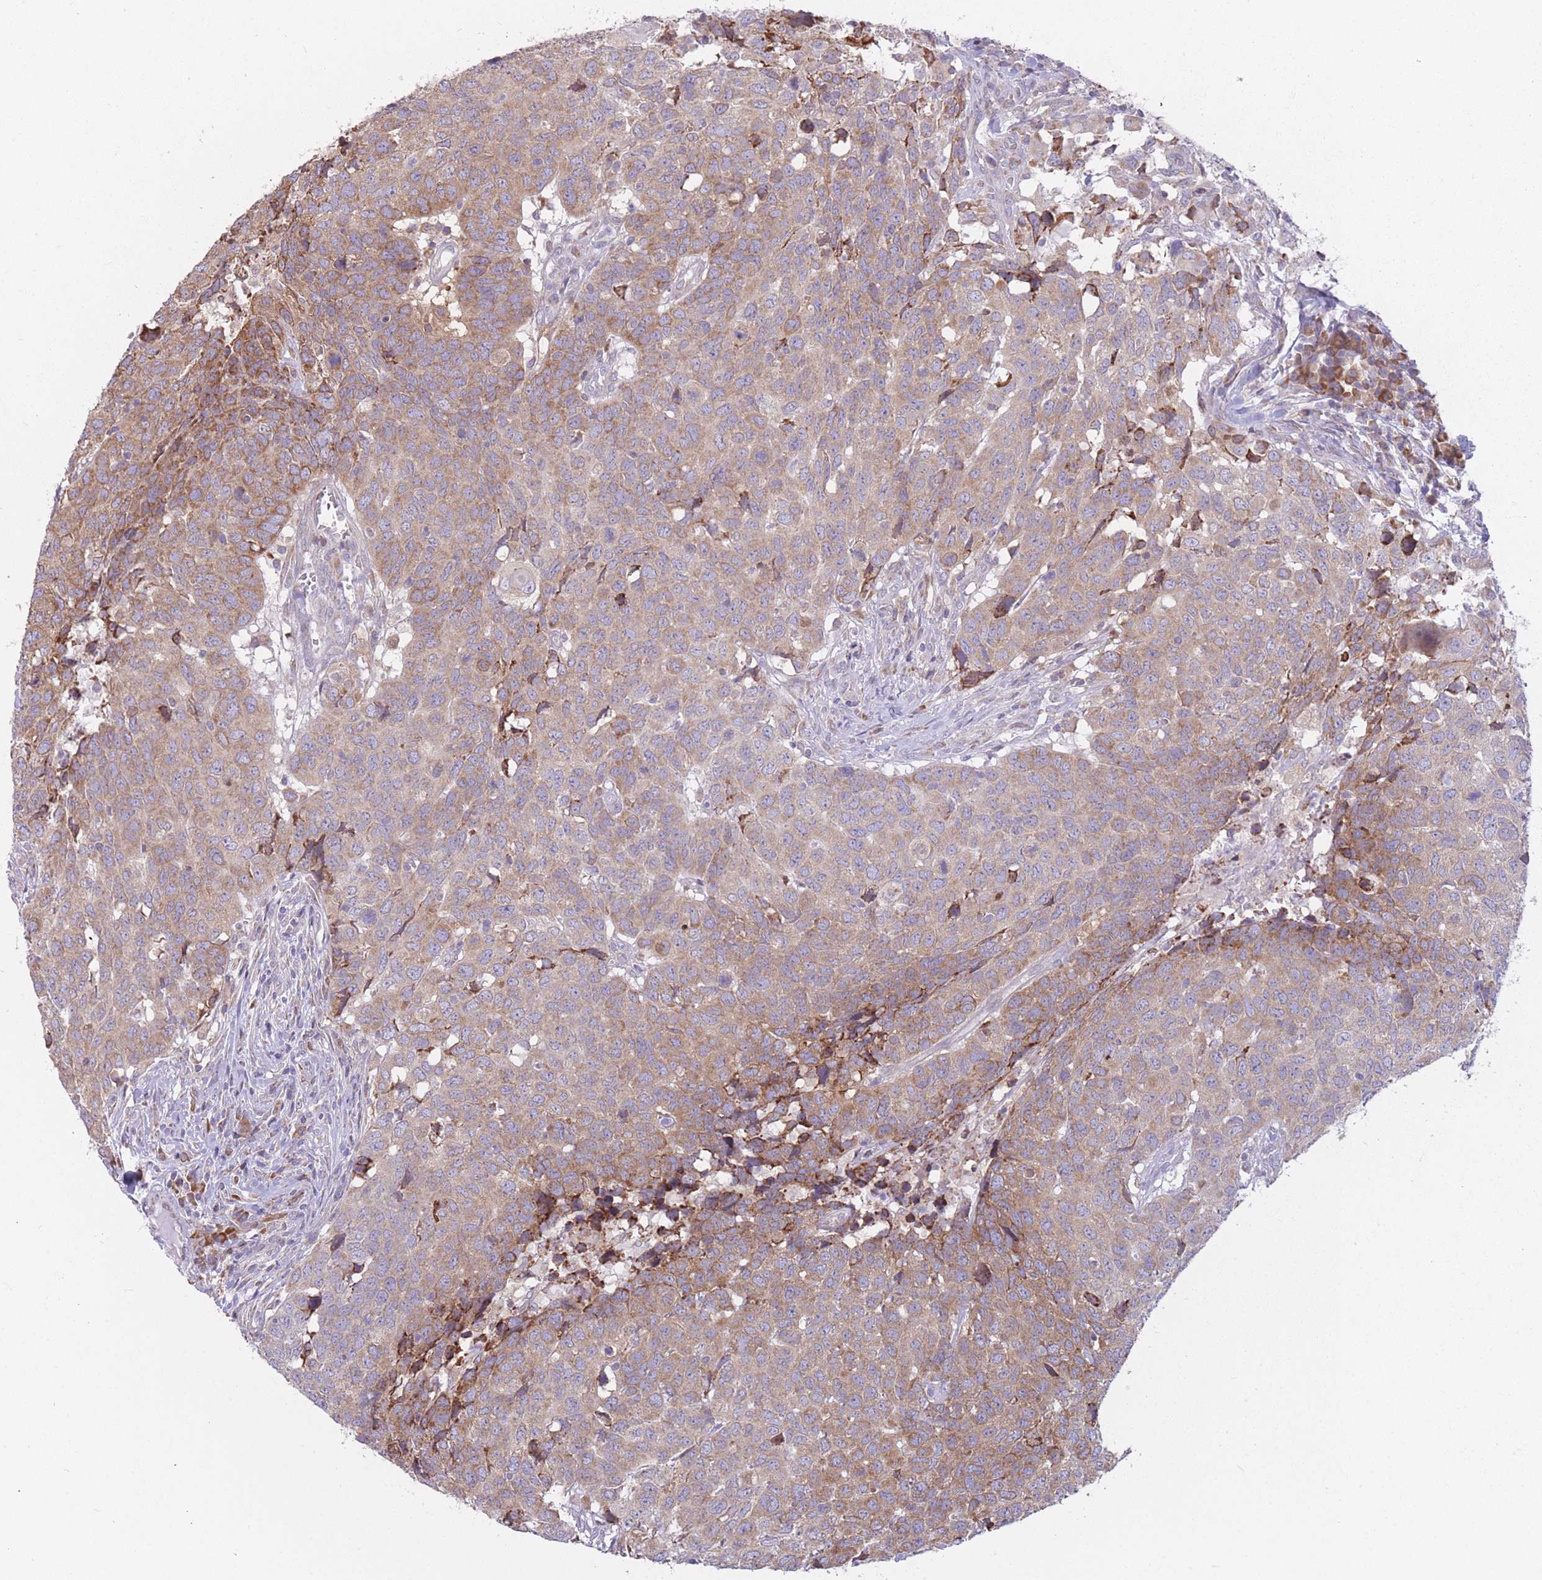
{"staining": {"intensity": "moderate", "quantity": ">75%", "location": "cytoplasmic/membranous"}, "tissue": "head and neck cancer", "cell_type": "Tumor cells", "image_type": "cancer", "snomed": [{"axis": "morphology", "description": "Normal tissue, NOS"}, {"axis": "morphology", "description": "Squamous cell carcinoma, NOS"}, {"axis": "topography", "description": "Skeletal muscle"}, {"axis": "topography", "description": "Vascular tissue"}, {"axis": "topography", "description": "Peripheral nerve tissue"}, {"axis": "topography", "description": "Head-Neck"}], "caption": "IHC of squamous cell carcinoma (head and neck) shows medium levels of moderate cytoplasmic/membranous expression in approximately >75% of tumor cells.", "gene": "TRAPPC5", "patient": {"sex": "male", "age": 66}}